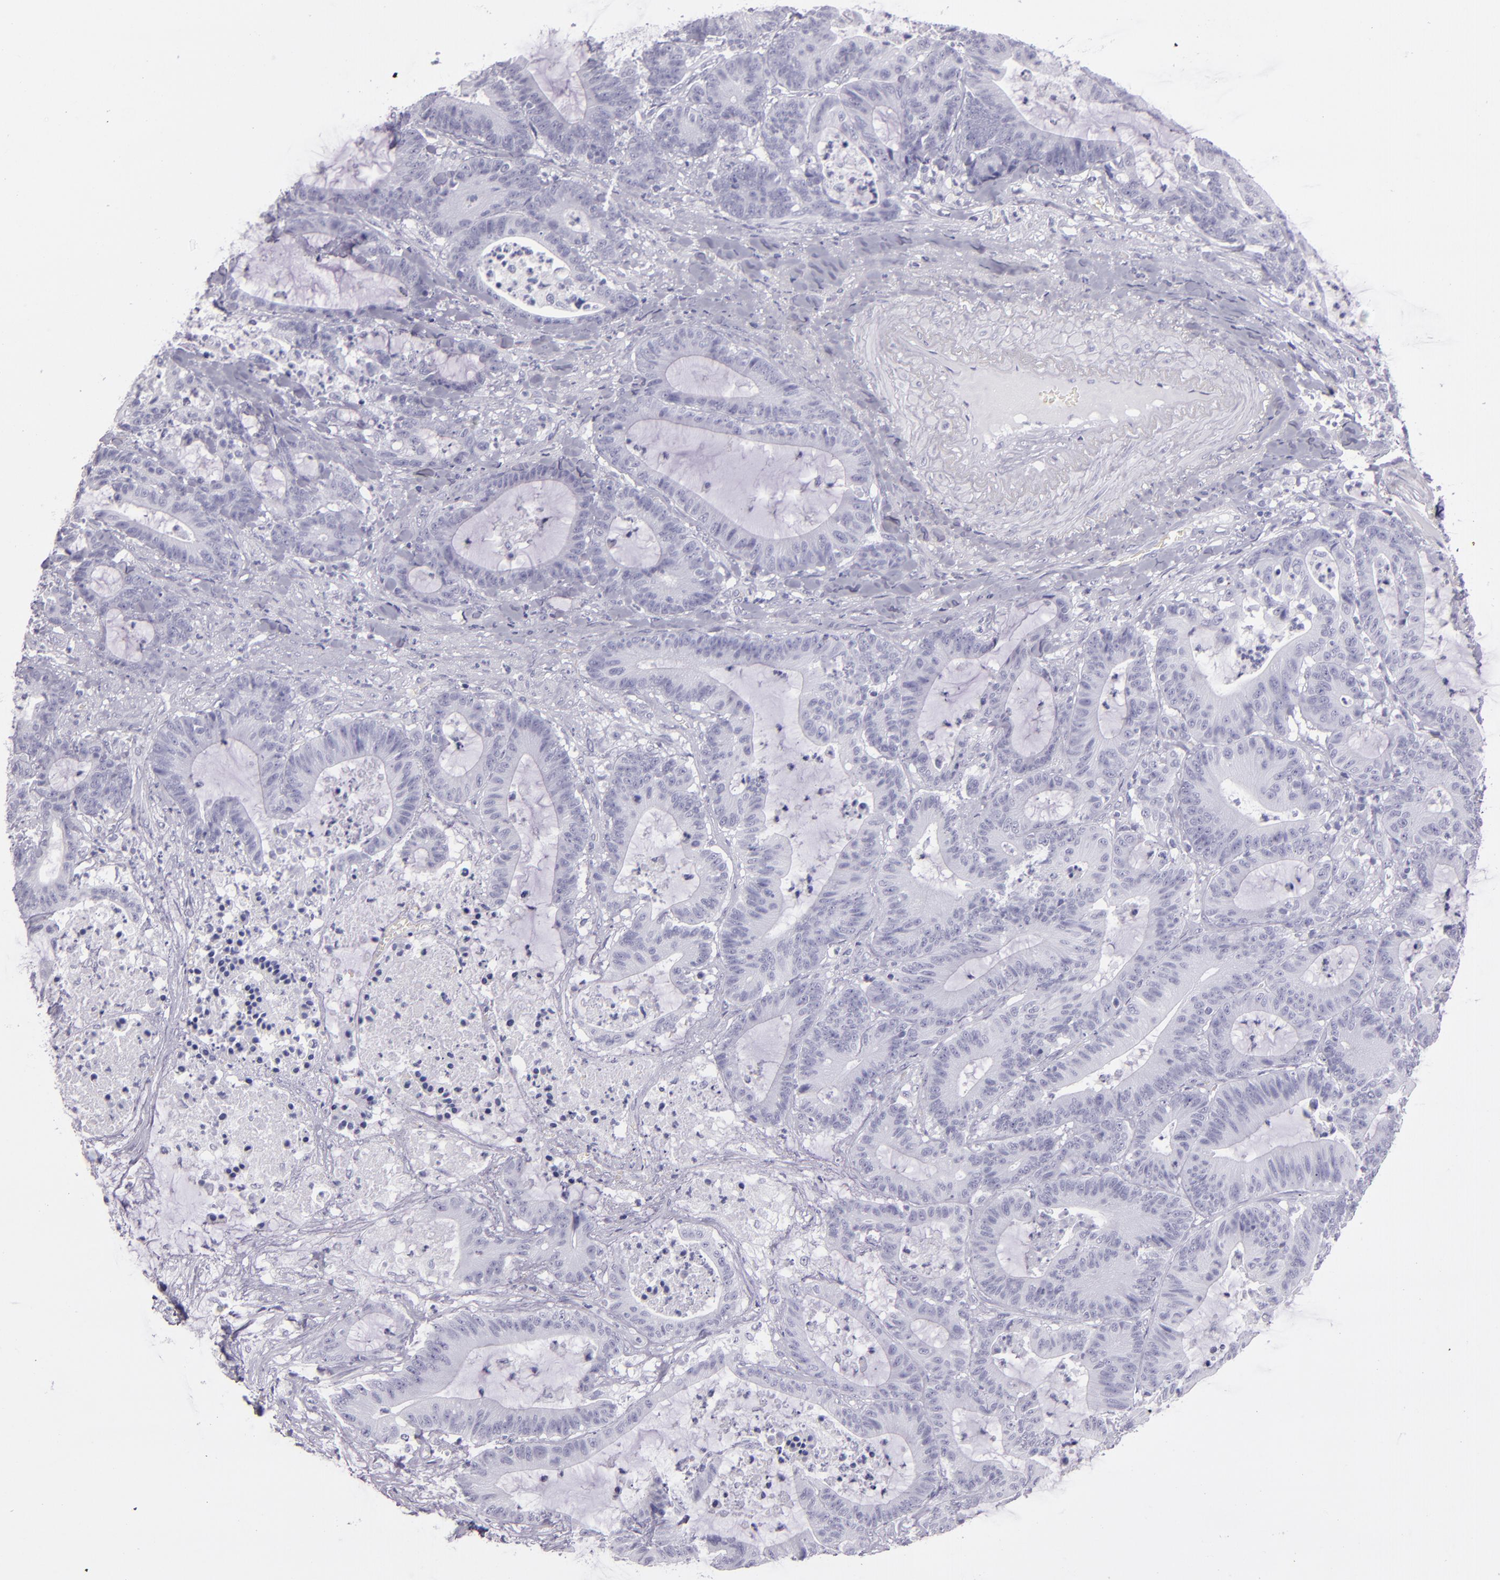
{"staining": {"intensity": "negative", "quantity": "none", "location": "none"}, "tissue": "colorectal cancer", "cell_type": "Tumor cells", "image_type": "cancer", "snomed": [{"axis": "morphology", "description": "Adenocarcinoma, NOS"}, {"axis": "topography", "description": "Colon"}], "caption": "Colorectal cancer (adenocarcinoma) was stained to show a protein in brown. There is no significant staining in tumor cells.", "gene": "CR2", "patient": {"sex": "female", "age": 84}}